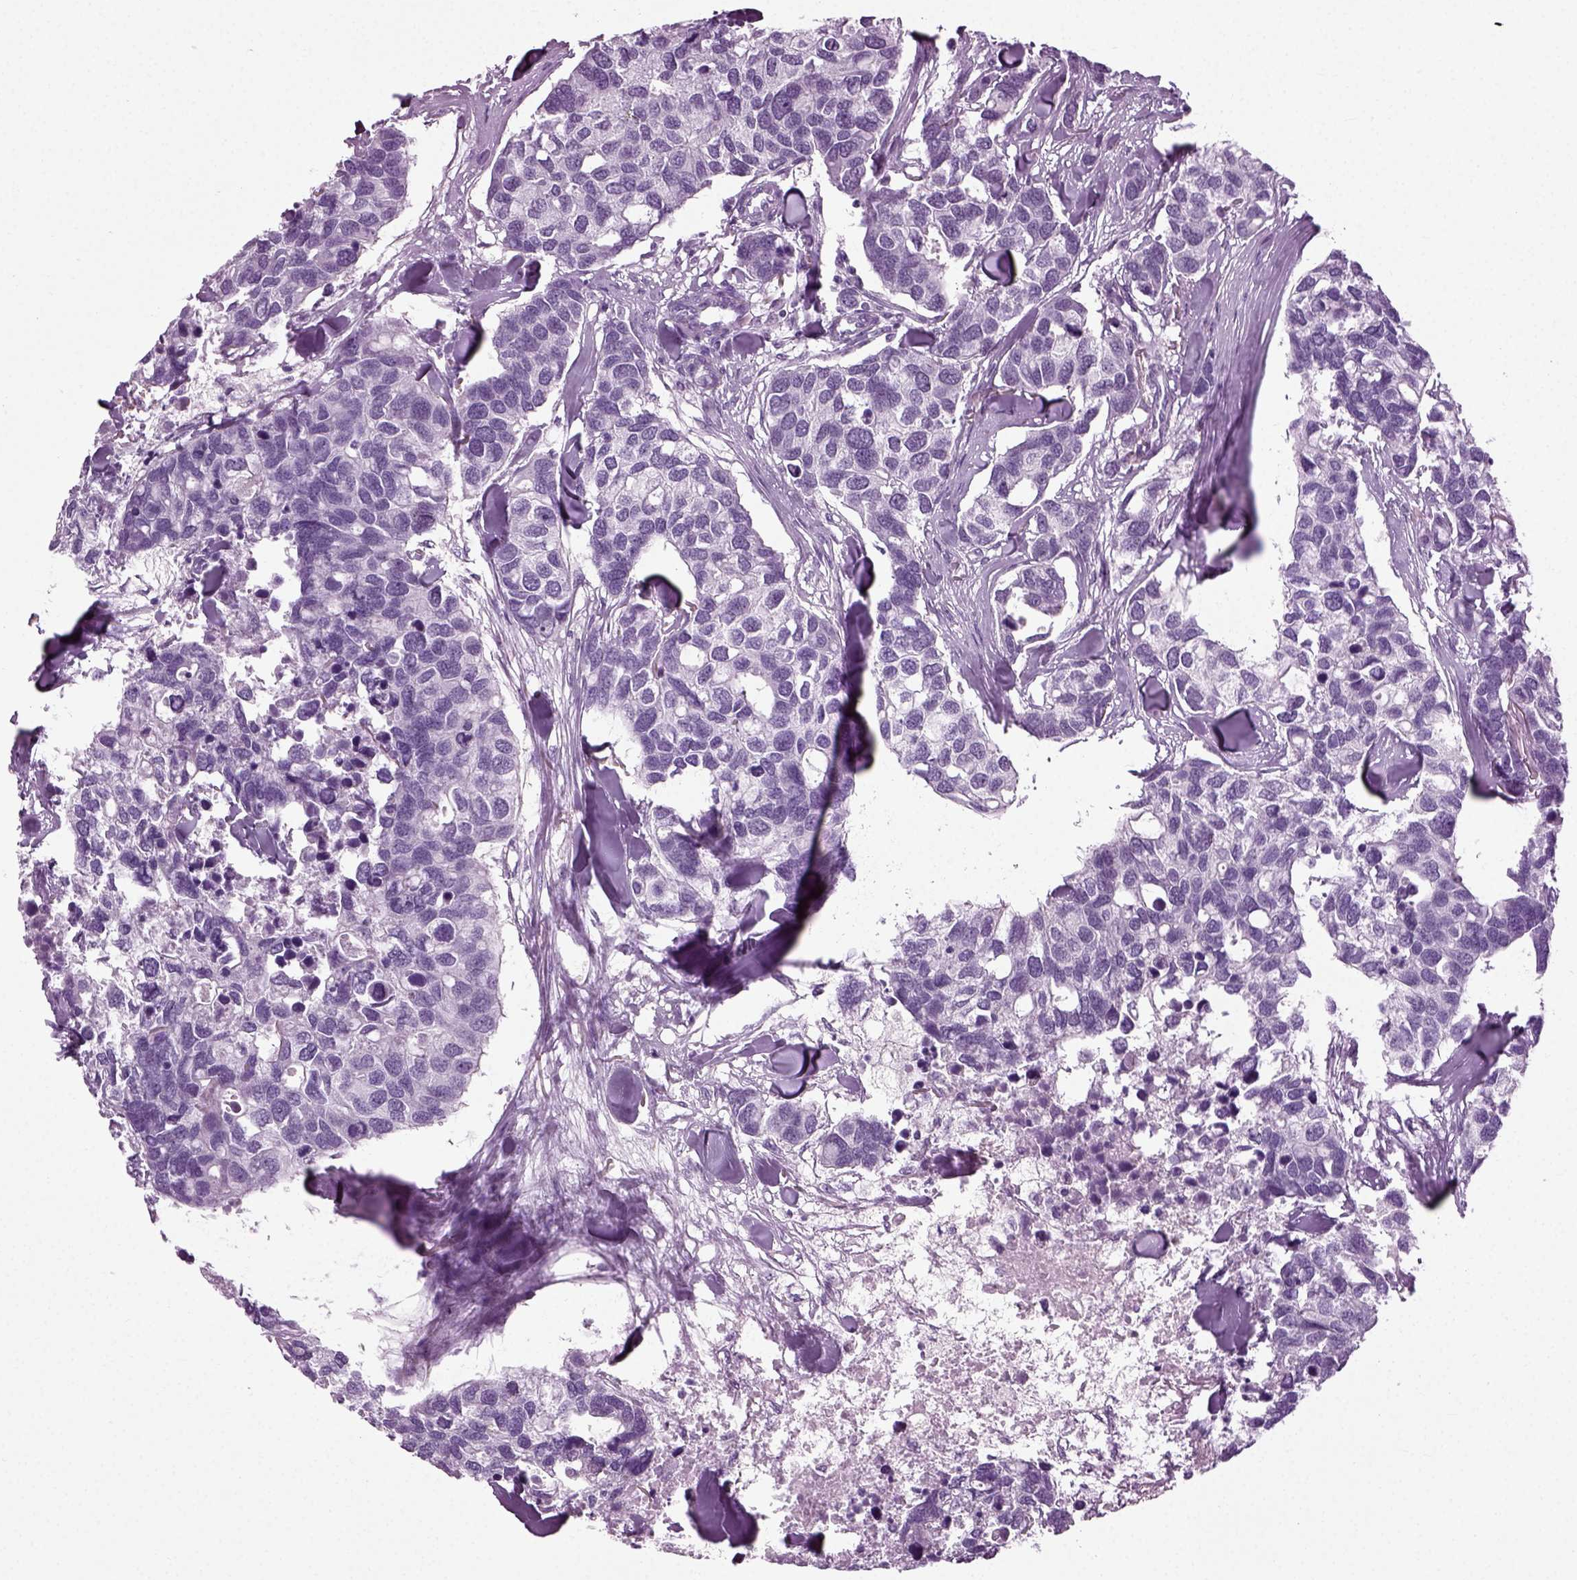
{"staining": {"intensity": "negative", "quantity": "none", "location": "none"}, "tissue": "breast cancer", "cell_type": "Tumor cells", "image_type": "cancer", "snomed": [{"axis": "morphology", "description": "Duct carcinoma"}, {"axis": "topography", "description": "Breast"}], "caption": "This is an immunohistochemistry (IHC) image of human breast intraductal carcinoma. There is no positivity in tumor cells.", "gene": "ZC2HC1C", "patient": {"sex": "female", "age": 83}}